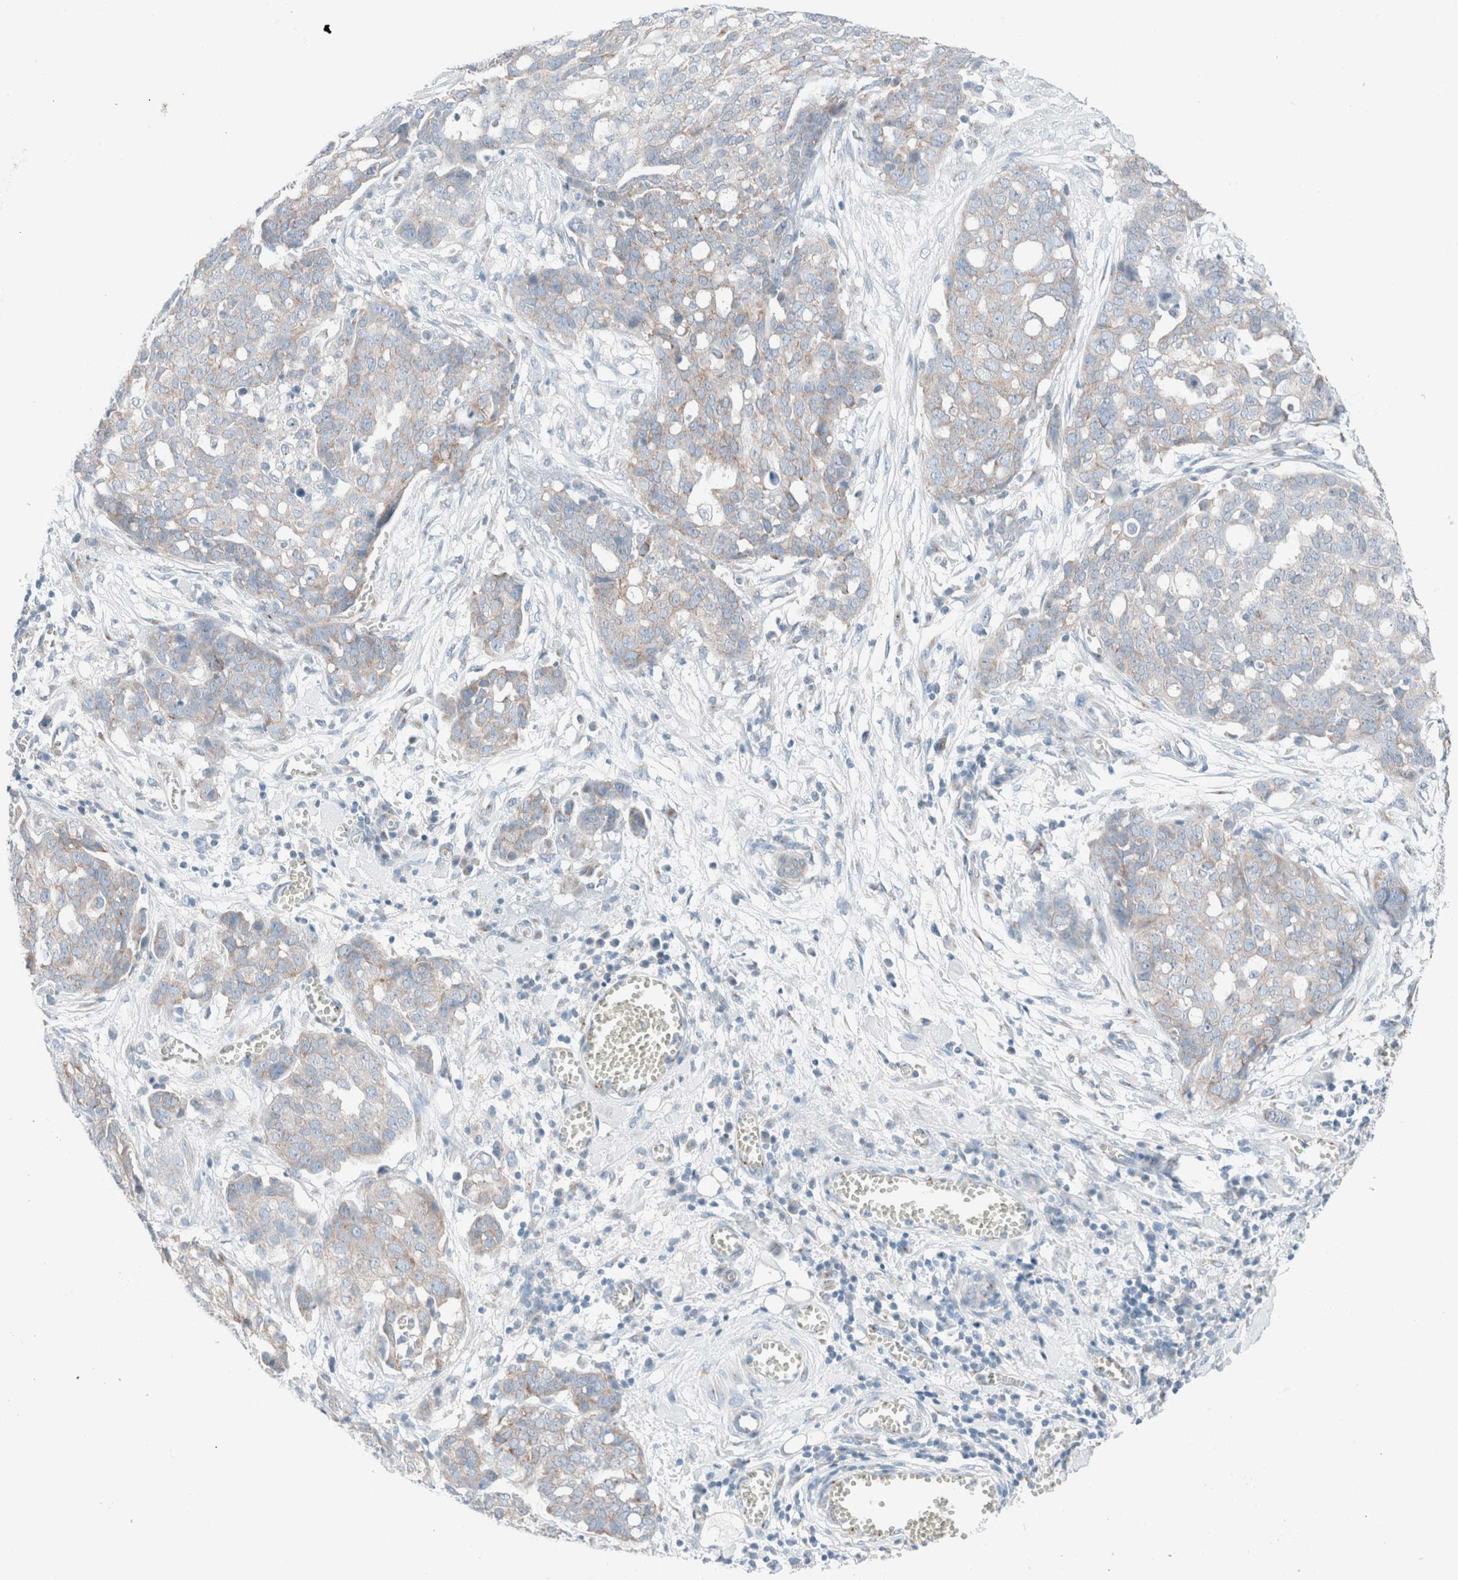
{"staining": {"intensity": "weak", "quantity": "25%-75%", "location": "cytoplasmic/membranous"}, "tissue": "ovarian cancer", "cell_type": "Tumor cells", "image_type": "cancer", "snomed": [{"axis": "morphology", "description": "Cystadenocarcinoma, serous, NOS"}, {"axis": "topography", "description": "Soft tissue"}, {"axis": "topography", "description": "Ovary"}], "caption": "This is an image of immunohistochemistry (IHC) staining of ovarian serous cystadenocarcinoma, which shows weak positivity in the cytoplasmic/membranous of tumor cells.", "gene": "CASC3", "patient": {"sex": "female", "age": 57}}